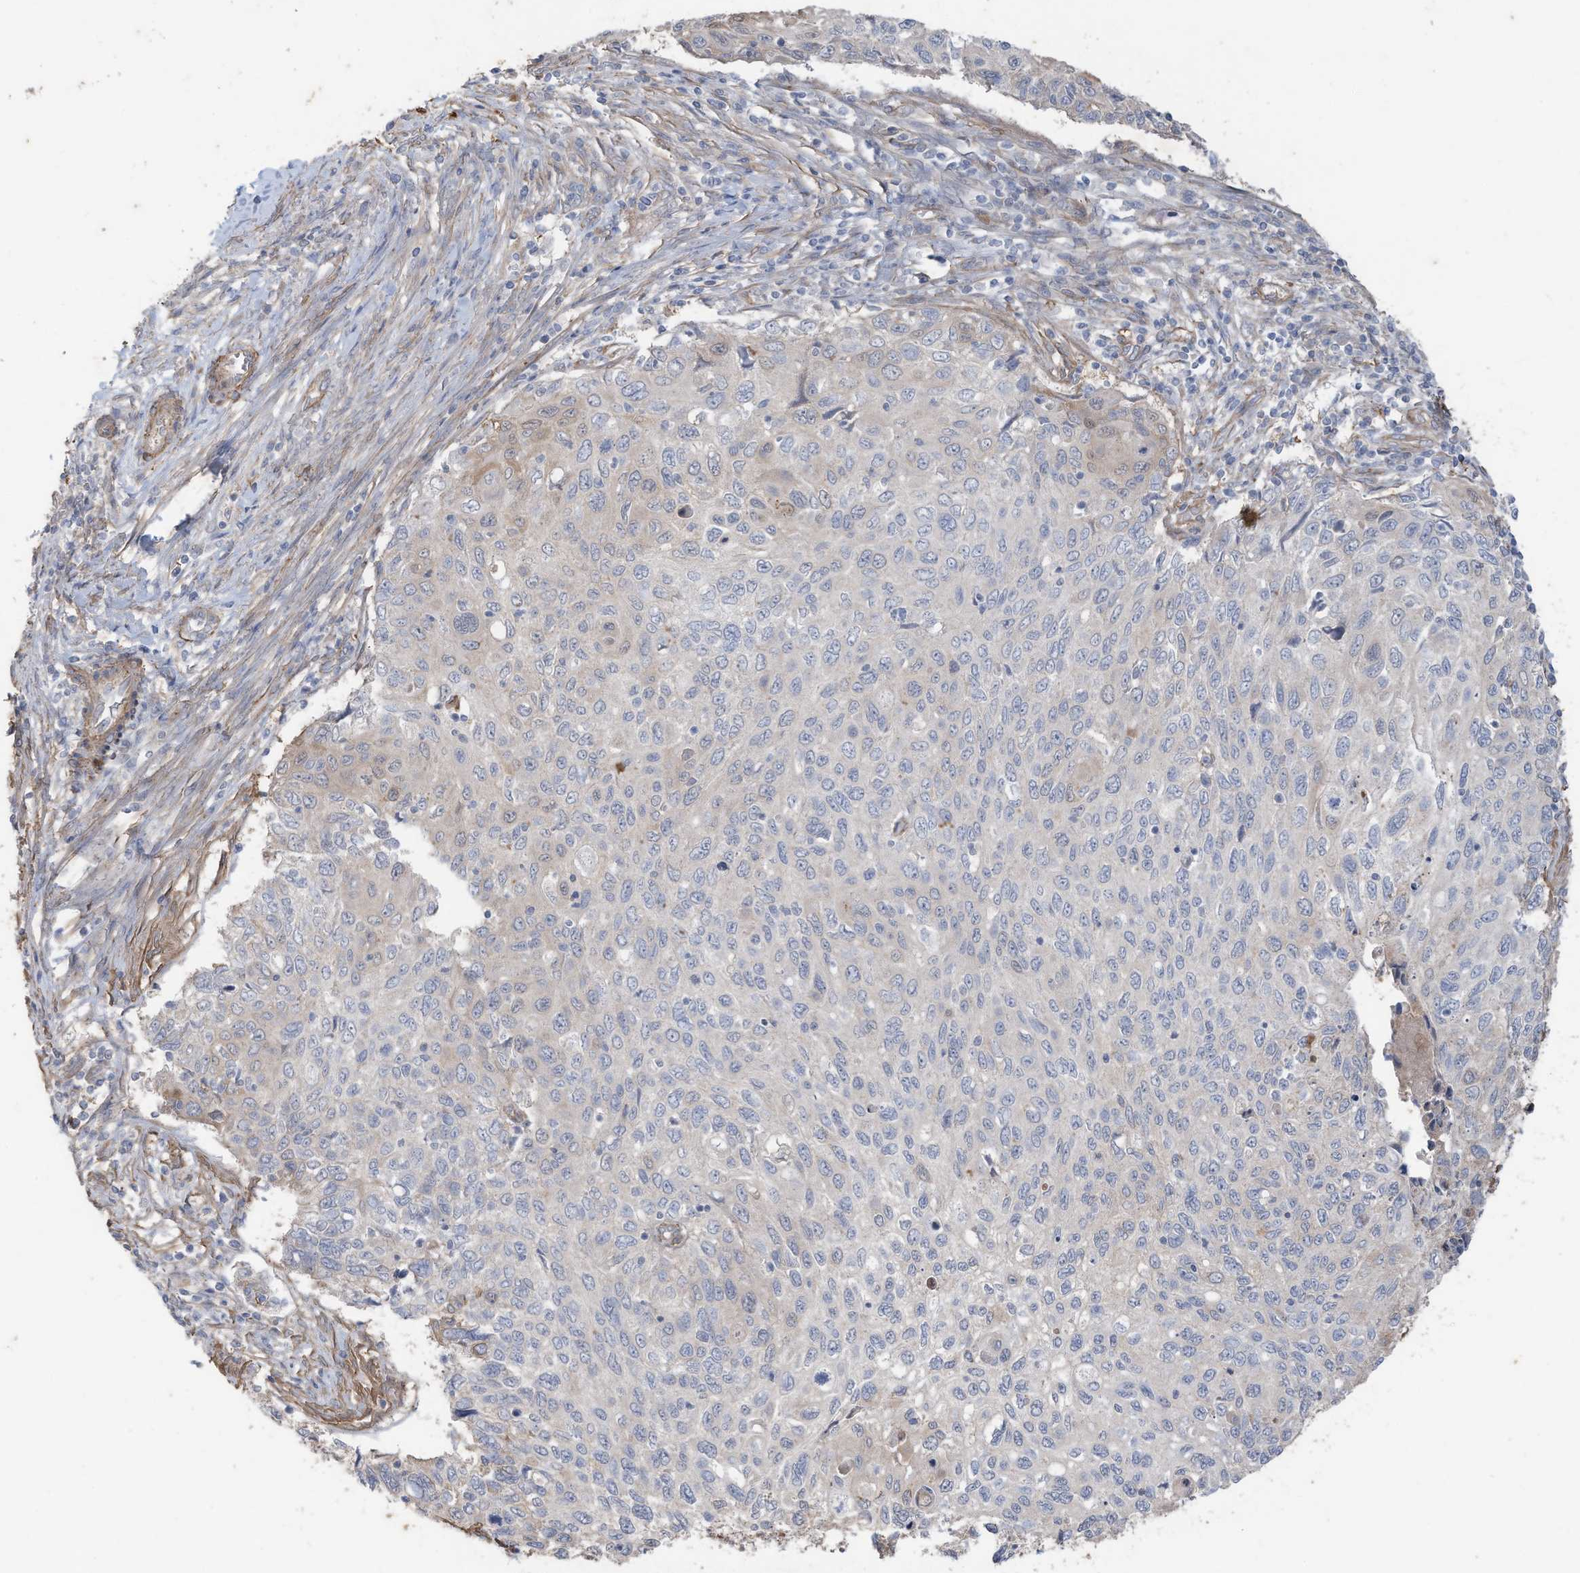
{"staining": {"intensity": "negative", "quantity": "none", "location": "none"}, "tissue": "cervical cancer", "cell_type": "Tumor cells", "image_type": "cancer", "snomed": [{"axis": "morphology", "description": "Squamous cell carcinoma, NOS"}, {"axis": "topography", "description": "Cervix"}], "caption": "Image shows no significant protein expression in tumor cells of cervical cancer (squamous cell carcinoma).", "gene": "SLC17A7", "patient": {"sex": "female", "age": 70}}